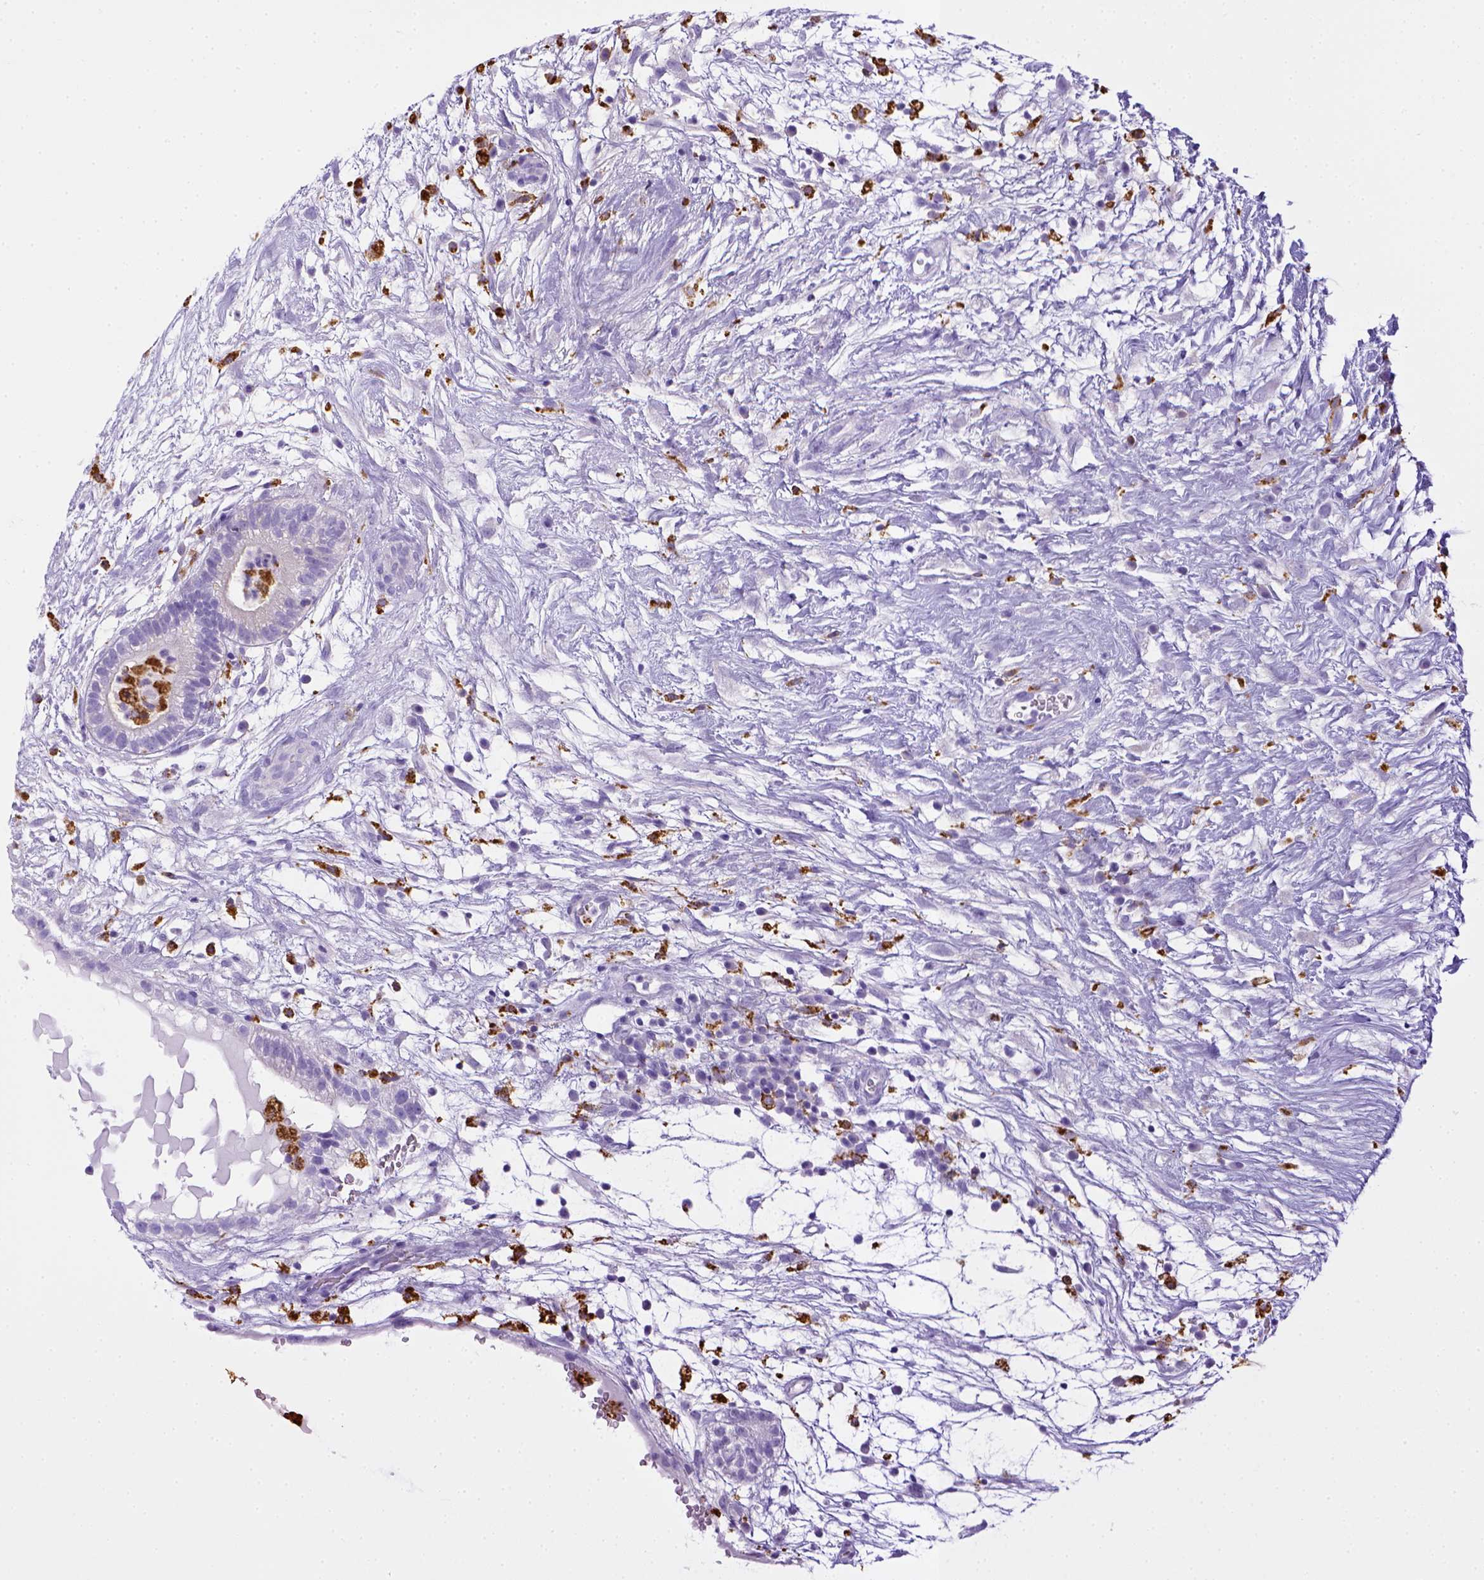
{"staining": {"intensity": "negative", "quantity": "none", "location": "none"}, "tissue": "testis cancer", "cell_type": "Tumor cells", "image_type": "cancer", "snomed": [{"axis": "morphology", "description": "Normal tissue, NOS"}, {"axis": "morphology", "description": "Carcinoma, Embryonal, NOS"}, {"axis": "topography", "description": "Testis"}], "caption": "DAB (3,3'-diaminobenzidine) immunohistochemical staining of embryonal carcinoma (testis) reveals no significant positivity in tumor cells. The staining was performed using DAB (3,3'-diaminobenzidine) to visualize the protein expression in brown, while the nuclei were stained in blue with hematoxylin (Magnification: 20x).", "gene": "CD68", "patient": {"sex": "male", "age": 32}}